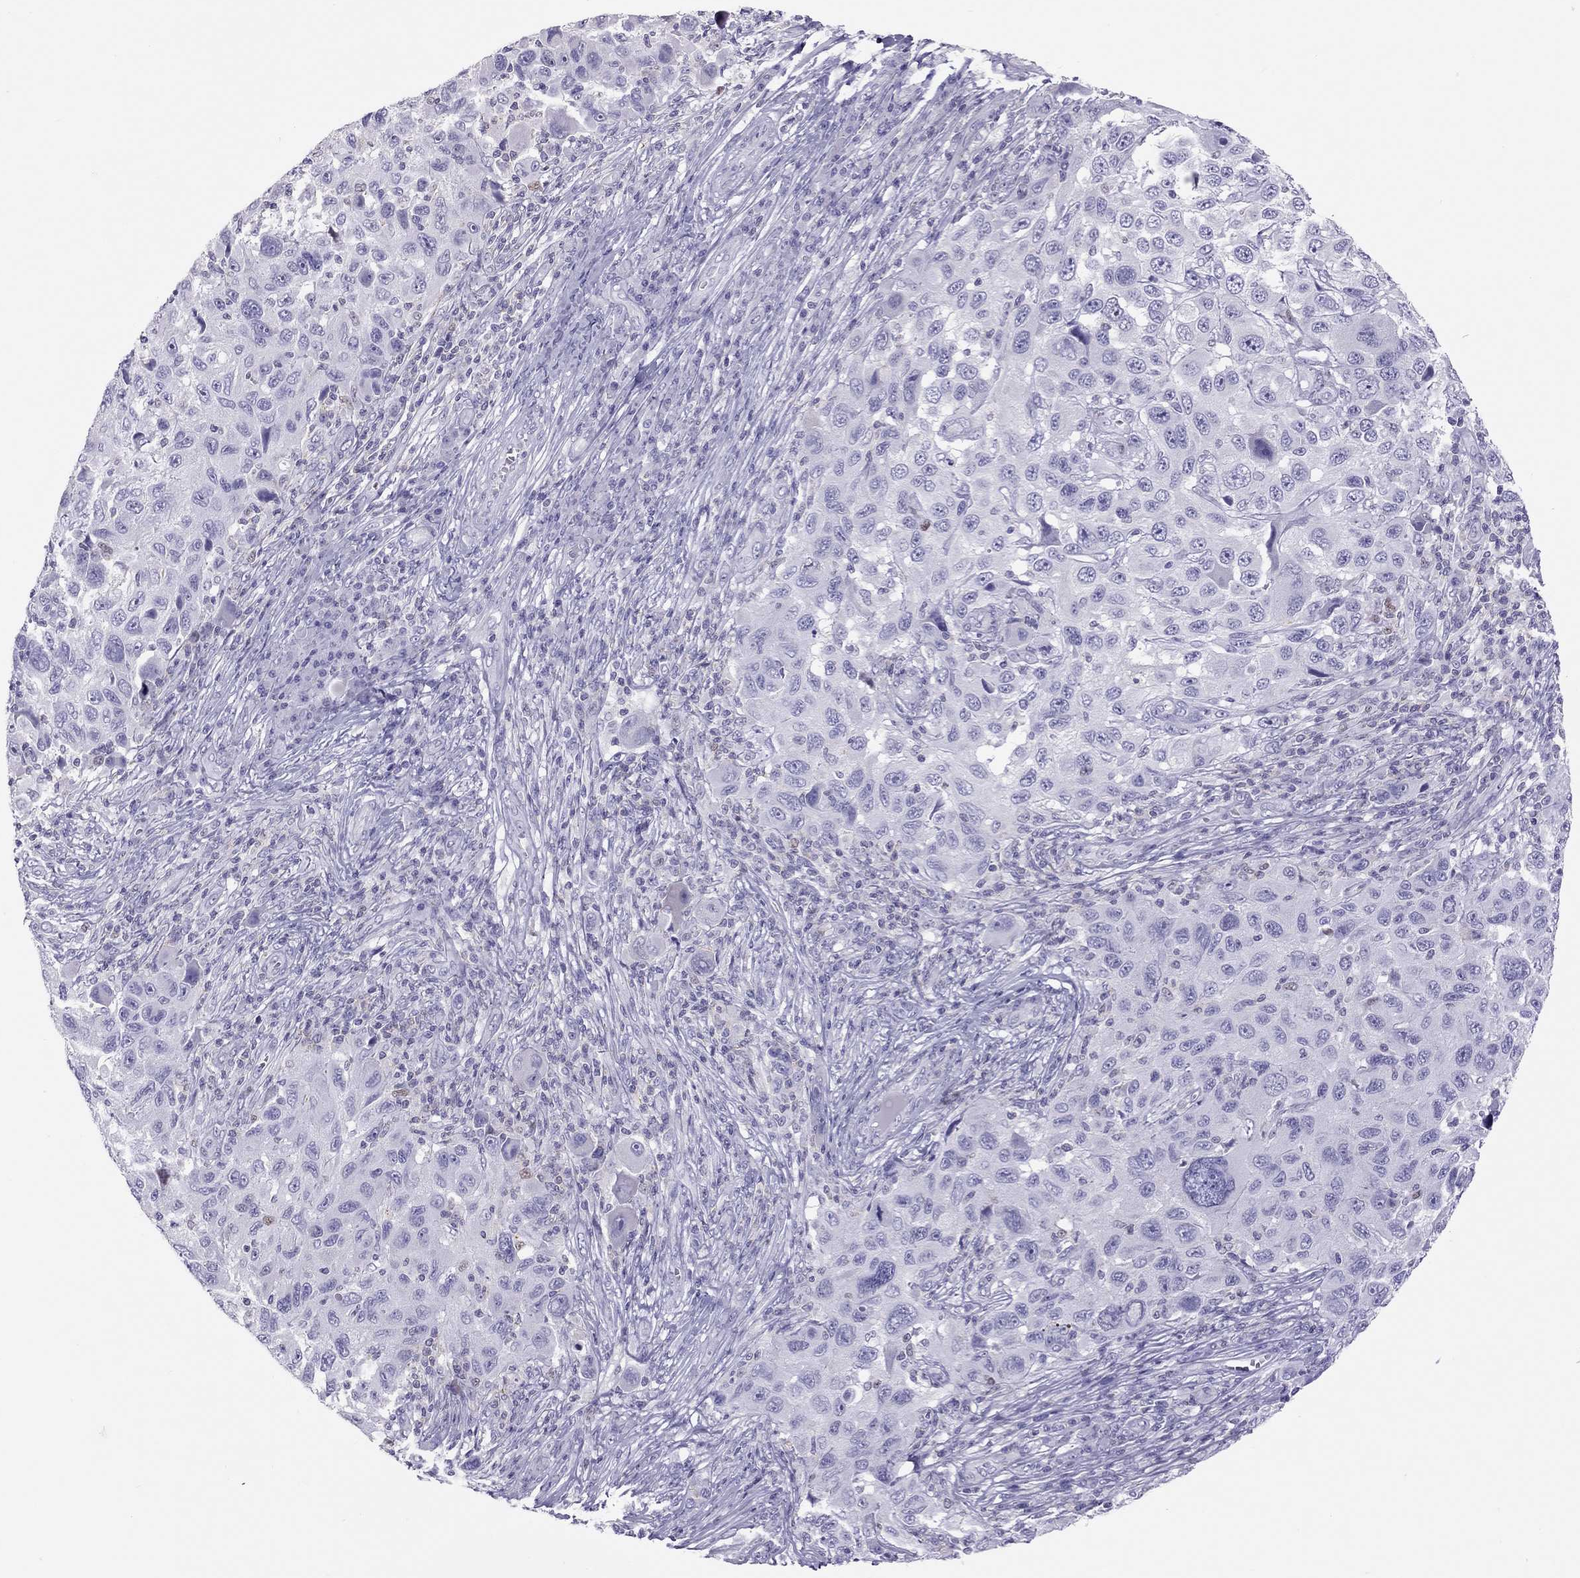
{"staining": {"intensity": "negative", "quantity": "none", "location": "none"}, "tissue": "melanoma", "cell_type": "Tumor cells", "image_type": "cancer", "snomed": [{"axis": "morphology", "description": "Malignant melanoma, NOS"}, {"axis": "topography", "description": "Skin"}], "caption": "This is an IHC micrograph of human melanoma. There is no expression in tumor cells.", "gene": "STAG3", "patient": {"sex": "male", "age": 53}}